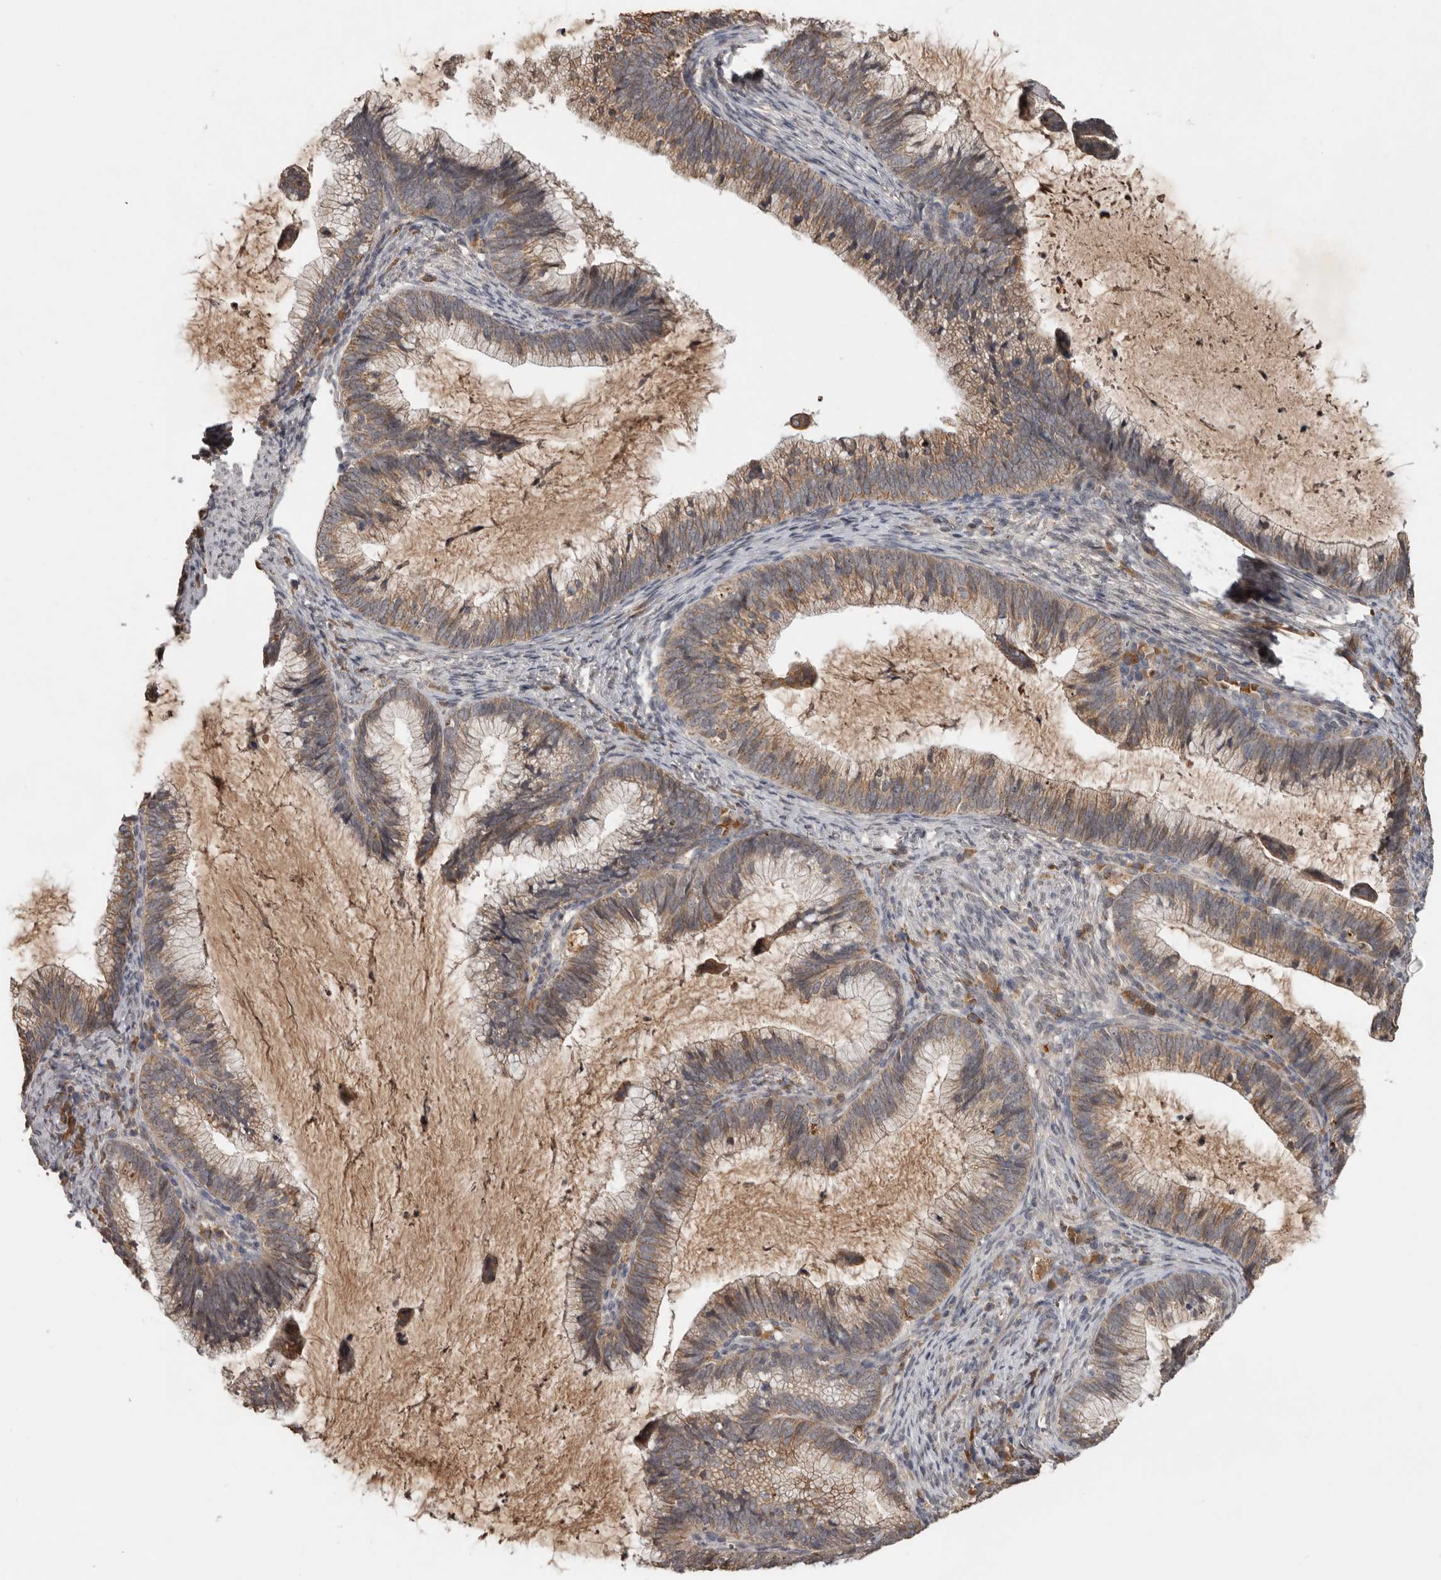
{"staining": {"intensity": "moderate", "quantity": ">75%", "location": "cytoplasmic/membranous"}, "tissue": "cervical cancer", "cell_type": "Tumor cells", "image_type": "cancer", "snomed": [{"axis": "morphology", "description": "Adenocarcinoma, NOS"}, {"axis": "topography", "description": "Cervix"}], "caption": "Tumor cells show medium levels of moderate cytoplasmic/membranous expression in approximately >75% of cells in human cervical adenocarcinoma.", "gene": "NMUR1", "patient": {"sex": "female", "age": 36}}